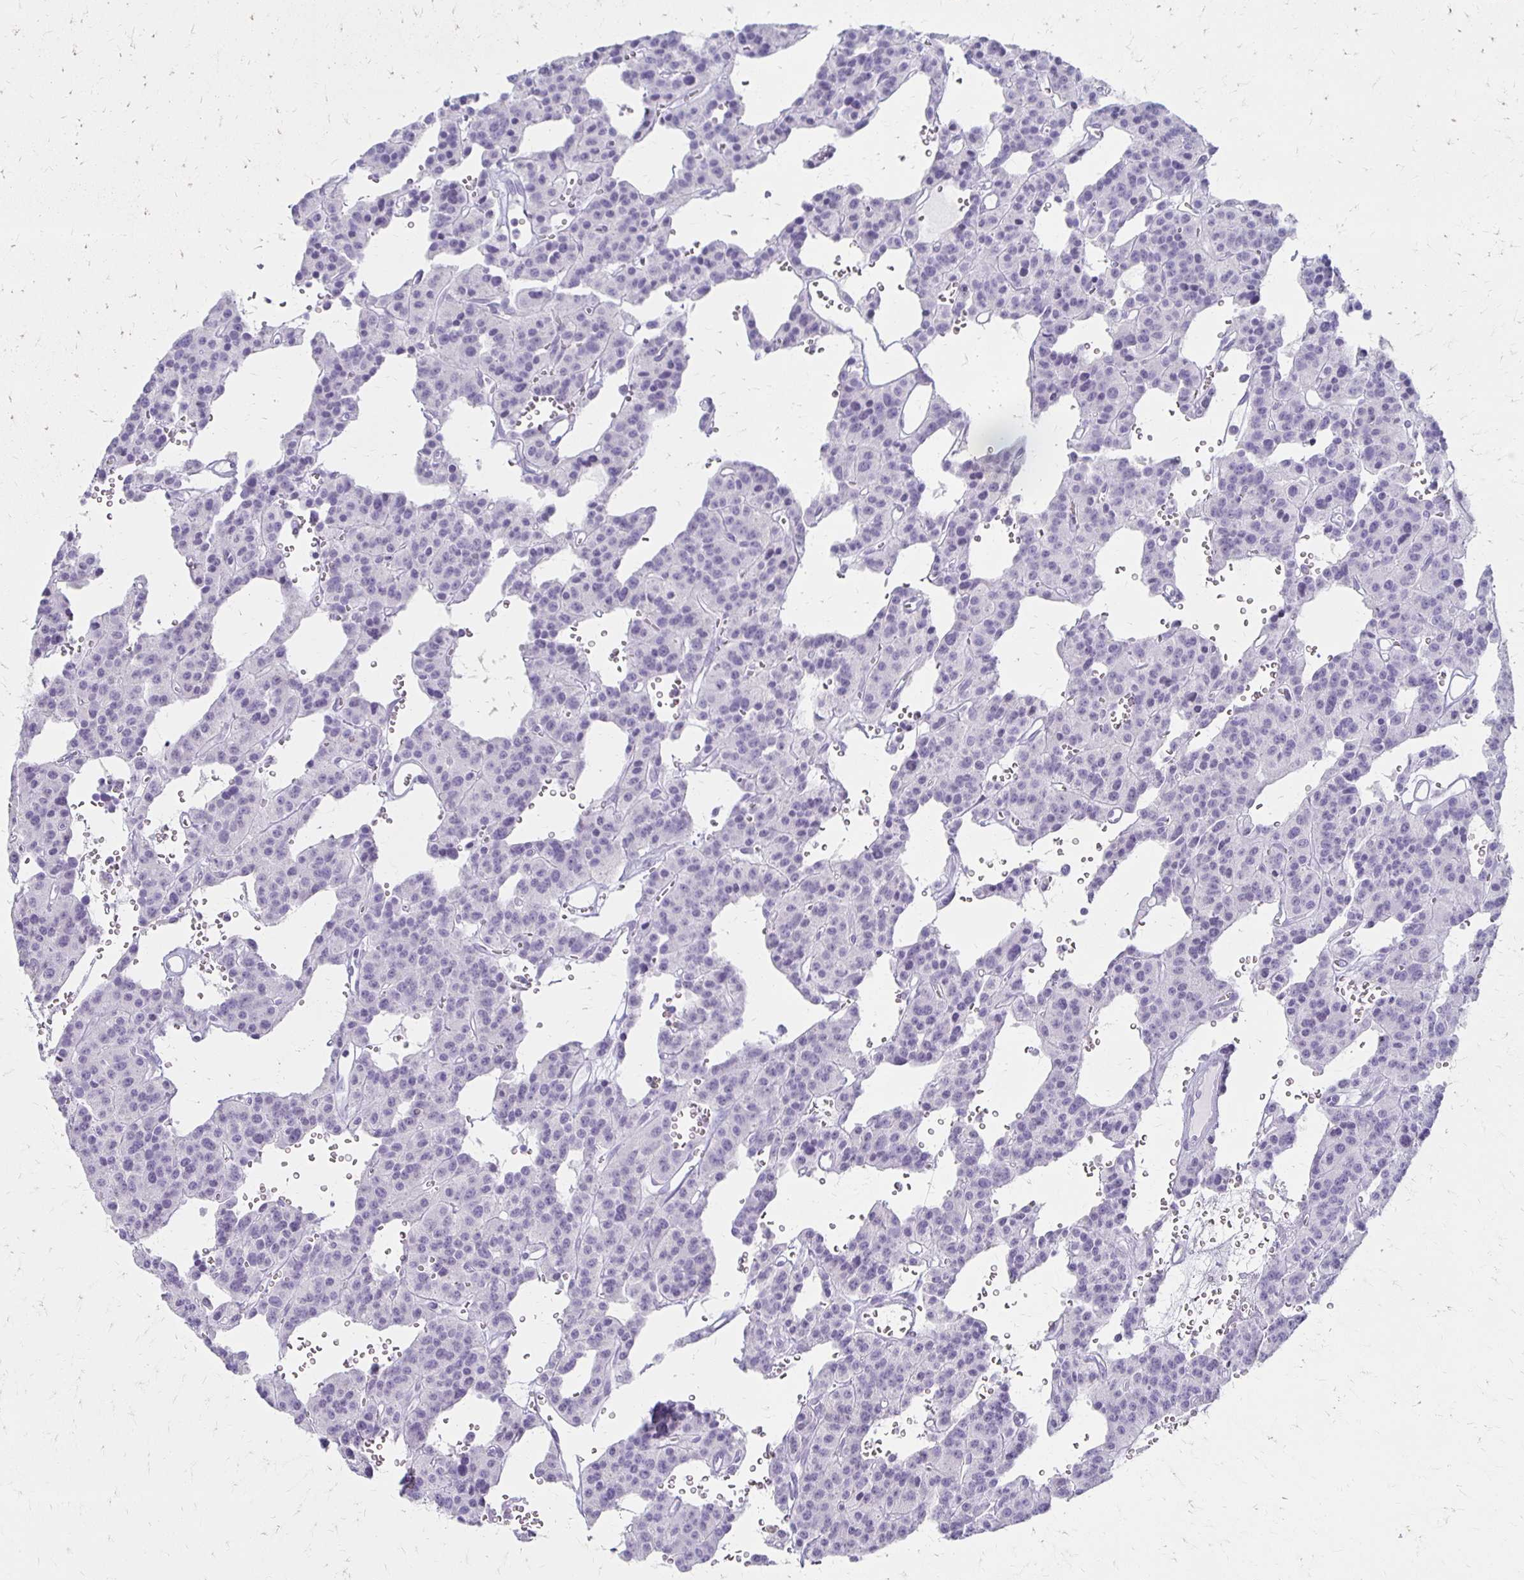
{"staining": {"intensity": "negative", "quantity": "none", "location": "none"}, "tissue": "carcinoid", "cell_type": "Tumor cells", "image_type": "cancer", "snomed": [{"axis": "morphology", "description": "Carcinoid, malignant, NOS"}, {"axis": "topography", "description": "Lung"}], "caption": "A photomicrograph of carcinoid (malignant) stained for a protein demonstrates no brown staining in tumor cells.", "gene": "IVL", "patient": {"sex": "female", "age": 71}}